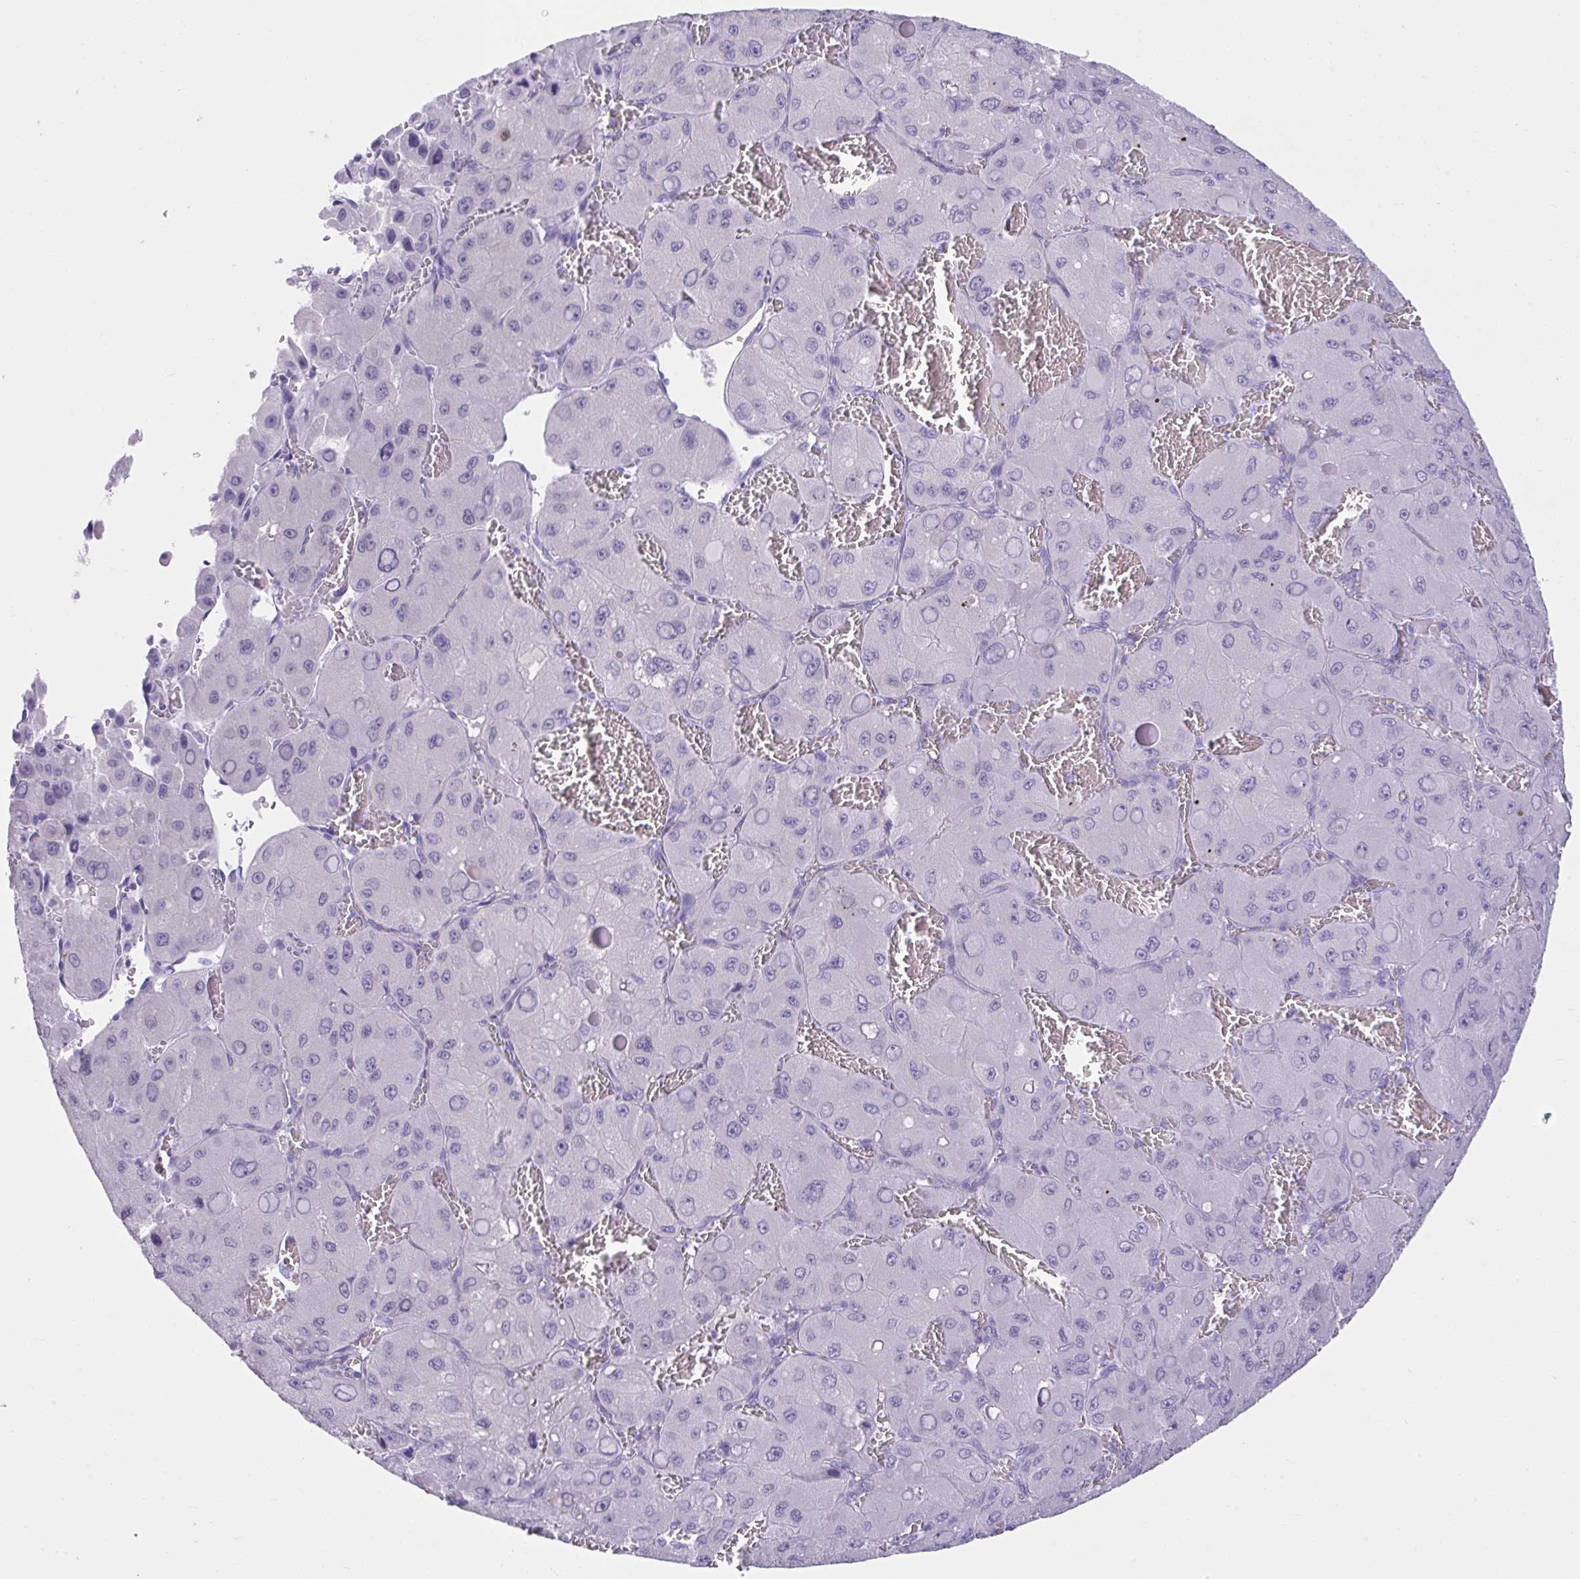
{"staining": {"intensity": "negative", "quantity": "none", "location": "none"}, "tissue": "liver cancer", "cell_type": "Tumor cells", "image_type": "cancer", "snomed": [{"axis": "morphology", "description": "Carcinoma, Hepatocellular, NOS"}, {"axis": "topography", "description": "Liver"}], "caption": "The photomicrograph demonstrates no significant positivity in tumor cells of hepatocellular carcinoma (liver). (Stains: DAB IHC with hematoxylin counter stain, Microscopy: brightfield microscopy at high magnification).", "gene": "PSCA", "patient": {"sex": "male", "age": 27}}